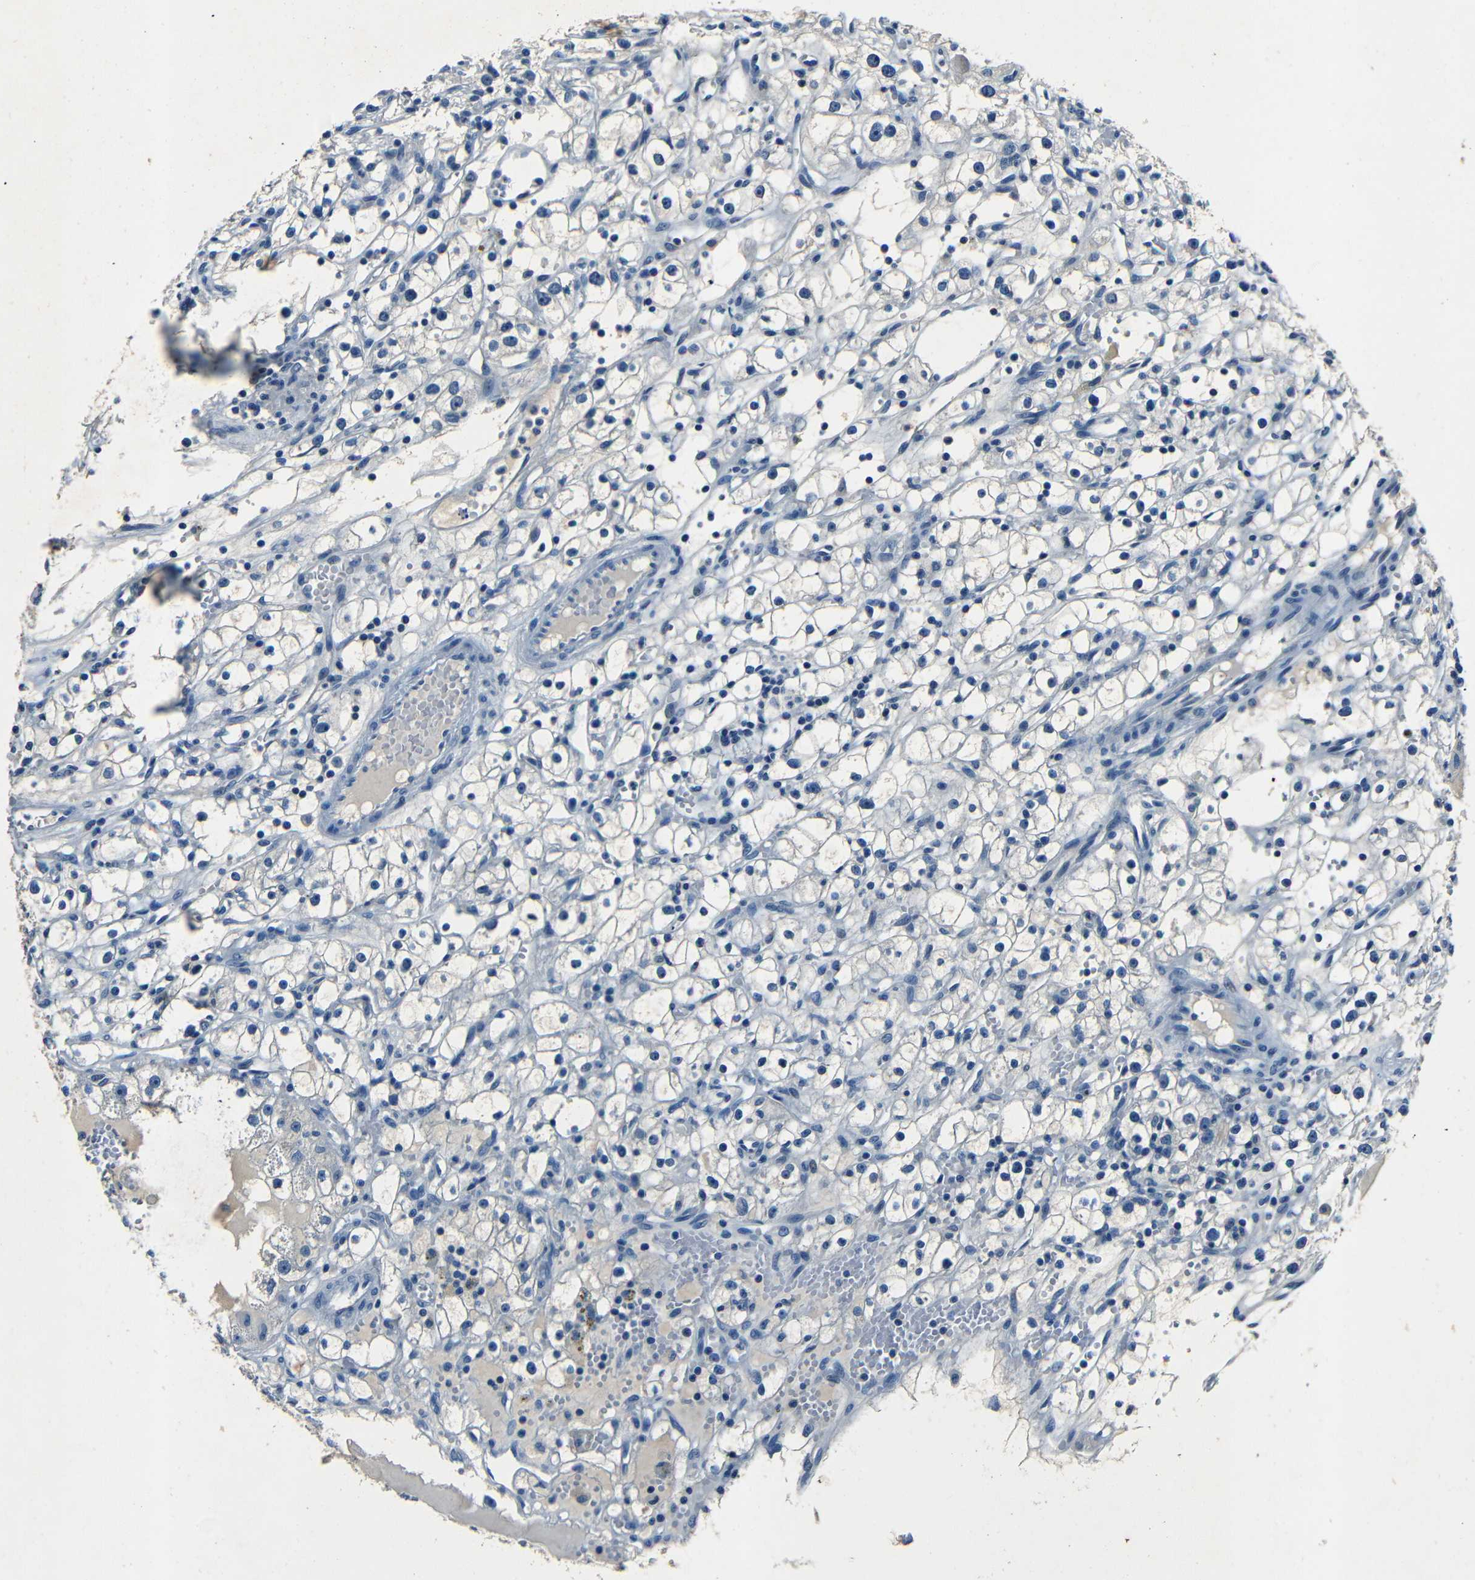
{"staining": {"intensity": "negative", "quantity": "none", "location": "none"}, "tissue": "renal cancer", "cell_type": "Tumor cells", "image_type": "cancer", "snomed": [{"axis": "morphology", "description": "Adenocarcinoma, NOS"}, {"axis": "topography", "description": "Kidney"}], "caption": "Immunohistochemical staining of human adenocarcinoma (renal) demonstrates no significant expression in tumor cells.", "gene": "NCMAP", "patient": {"sex": "male", "age": 56}}